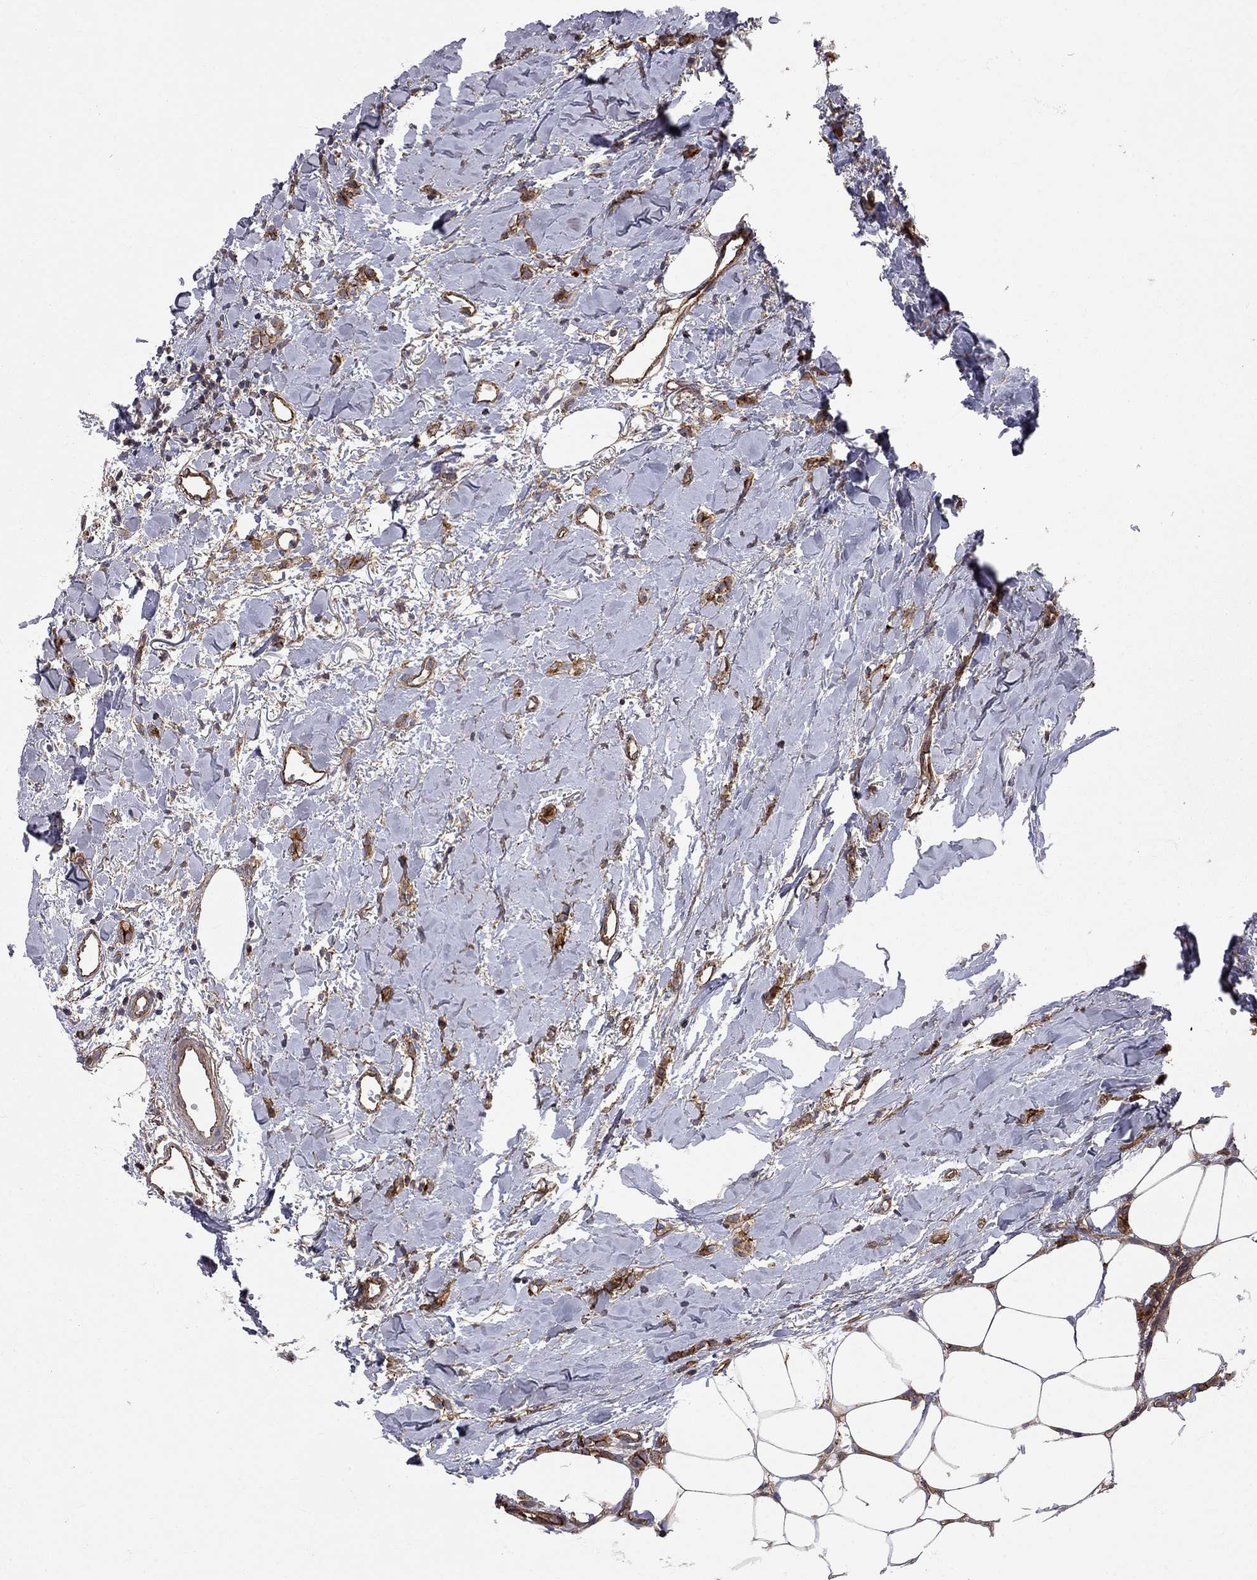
{"staining": {"intensity": "strong", "quantity": ">75%", "location": "cytoplasmic/membranous"}, "tissue": "breast cancer", "cell_type": "Tumor cells", "image_type": "cancer", "snomed": [{"axis": "morphology", "description": "Duct carcinoma"}, {"axis": "topography", "description": "Breast"}], "caption": "A photomicrograph showing strong cytoplasmic/membranous expression in about >75% of tumor cells in invasive ductal carcinoma (breast), as visualized by brown immunohistochemical staining.", "gene": "RASEF", "patient": {"sex": "female", "age": 85}}